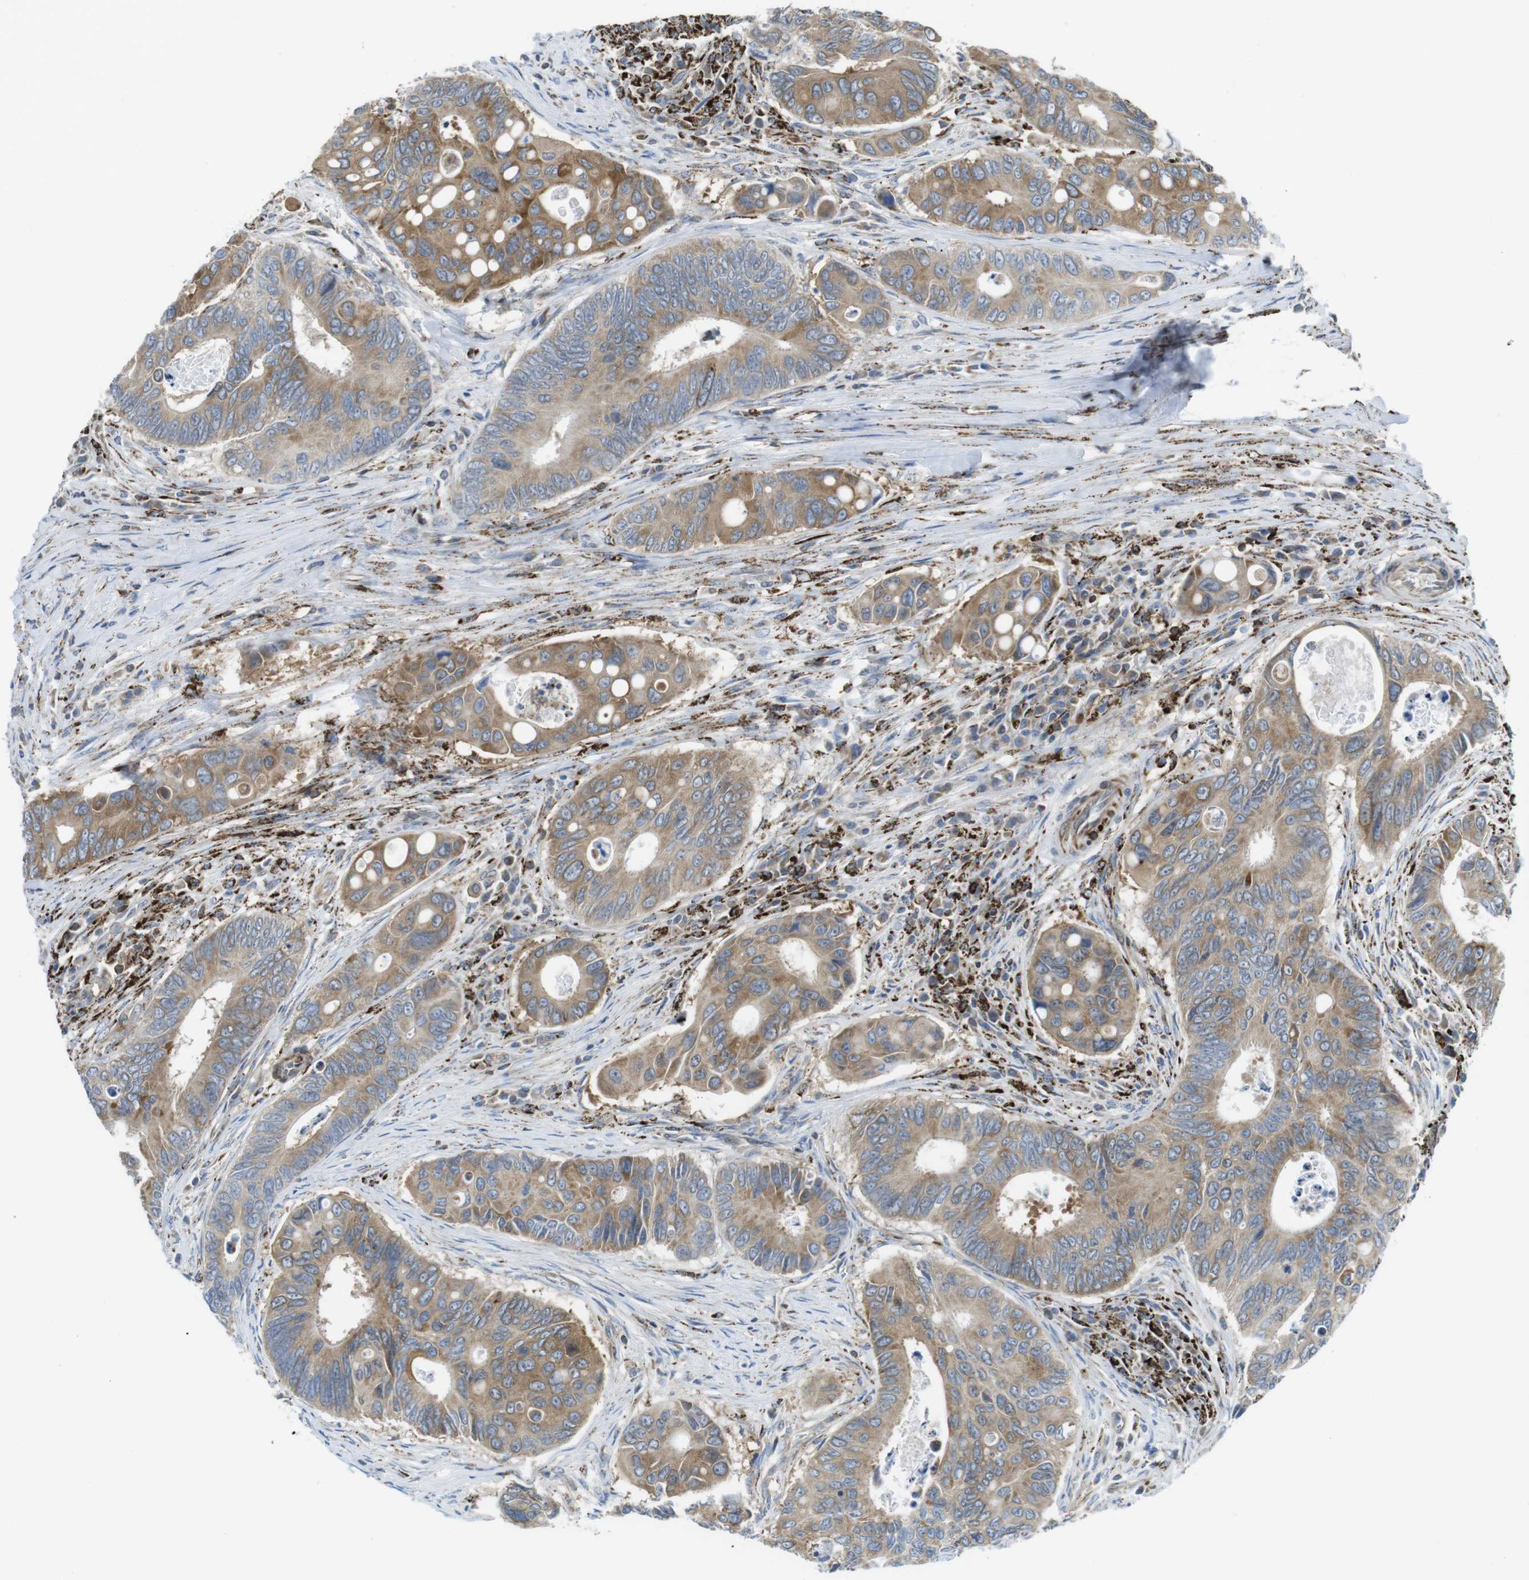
{"staining": {"intensity": "moderate", "quantity": "25%-75%", "location": "cytoplasmic/membranous"}, "tissue": "colorectal cancer", "cell_type": "Tumor cells", "image_type": "cancer", "snomed": [{"axis": "morphology", "description": "Inflammation, NOS"}, {"axis": "morphology", "description": "Adenocarcinoma, NOS"}, {"axis": "topography", "description": "Colon"}], "caption": "This photomicrograph shows colorectal adenocarcinoma stained with immunohistochemistry (IHC) to label a protein in brown. The cytoplasmic/membranous of tumor cells show moderate positivity for the protein. Nuclei are counter-stained blue.", "gene": "KCNE3", "patient": {"sex": "male", "age": 72}}